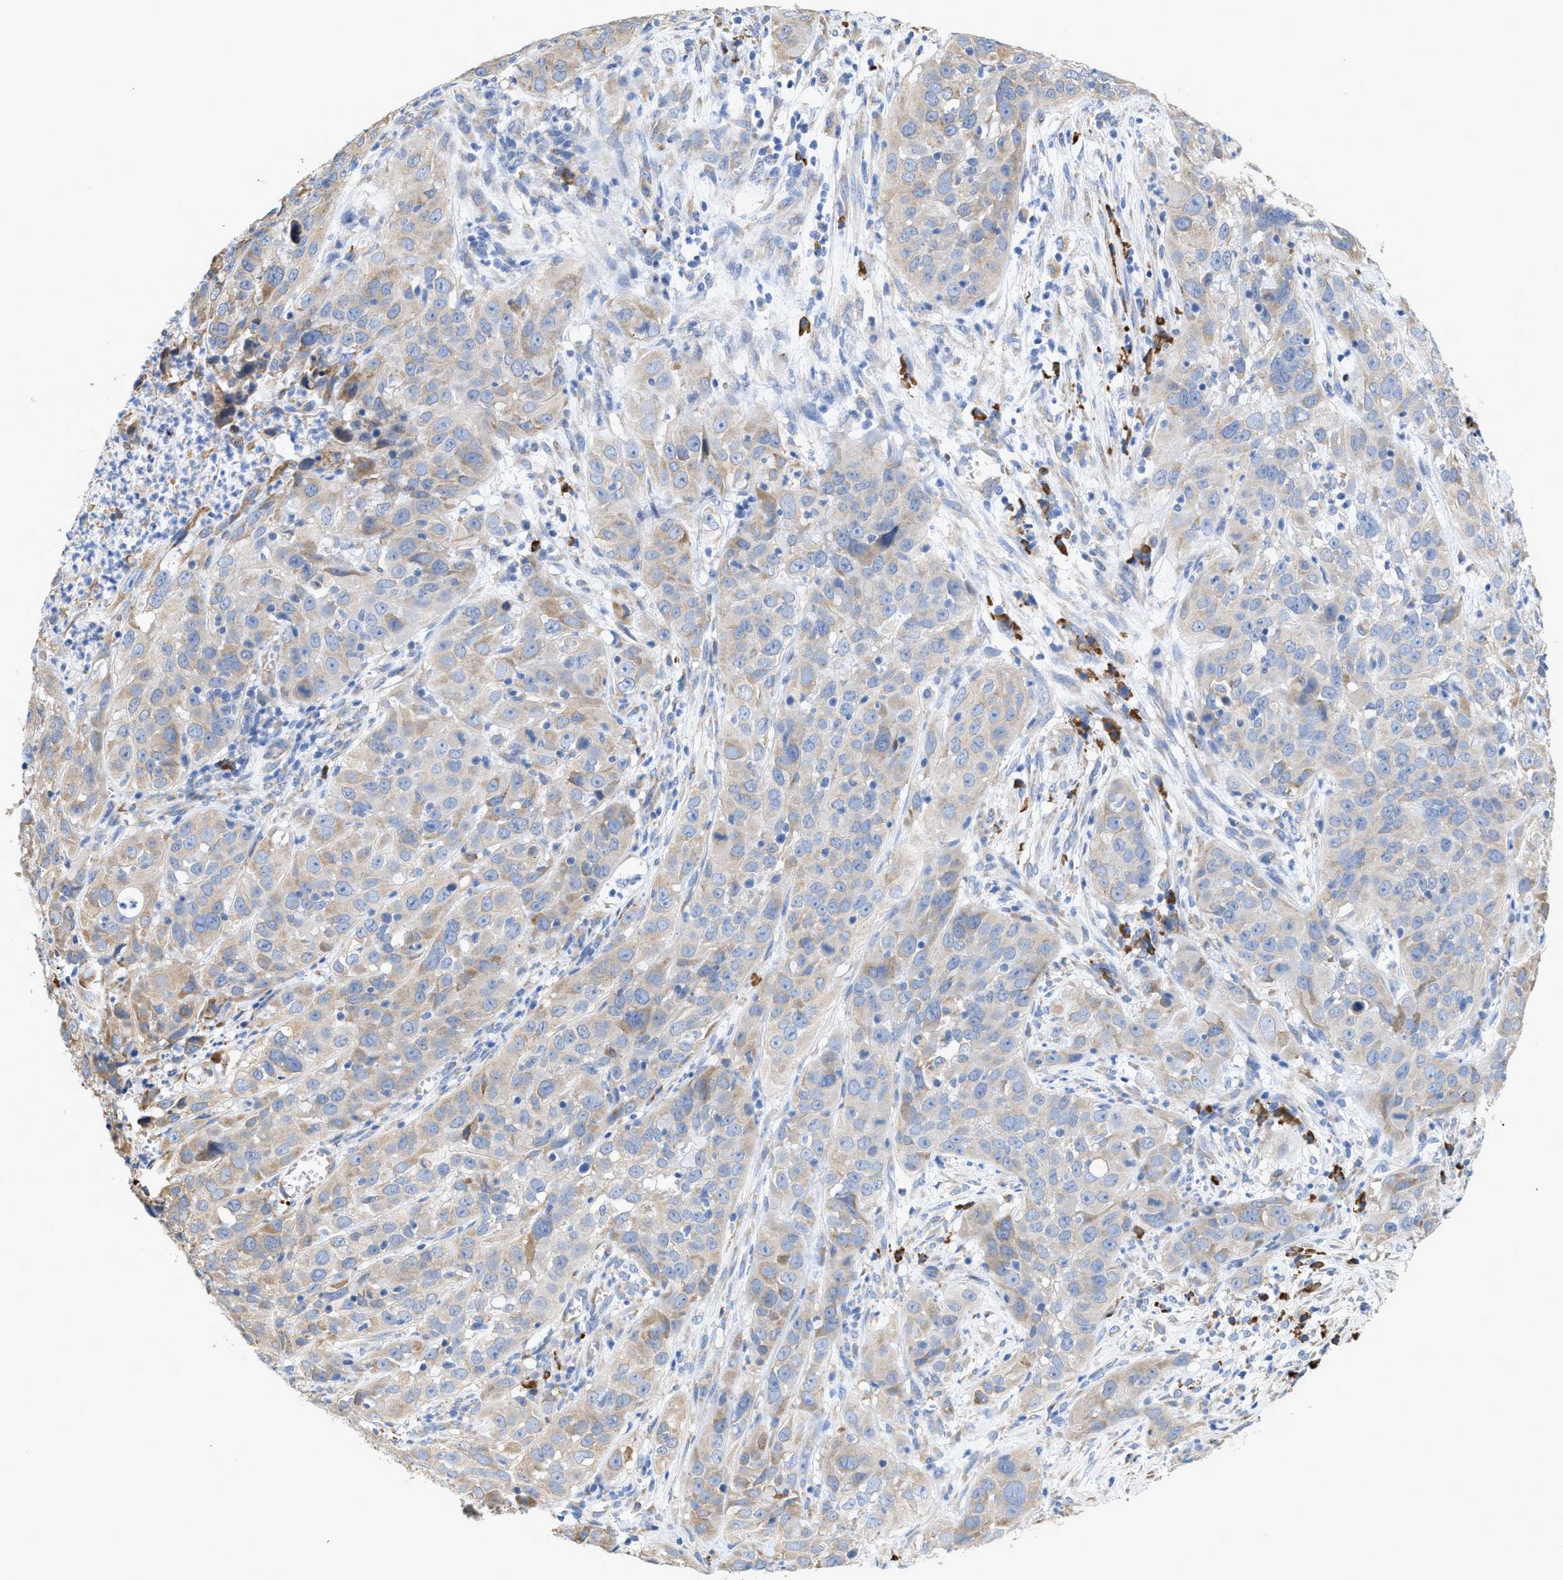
{"staining": {"intensity": "weak", "quantity": ">75%", "location": "cytoplasmic/membranous"}, "tissue": "cervical cancer", "cell_type": "Tumor cells", "image_type": "cancer", "snomed": [{"axis": "morphology", "description": "Squamous cell carcinoma, NOS"}, {"axis": "topography", "description": "Cervix"}], "caption": "Protein staining of cervical squamous cell carcinoma tissue exhibits weak cytoplasmic/membranous expression in approximately >75% of tumor cells.", "gene": "RYR2", "patient": {"sex": "female", "age": 32}}